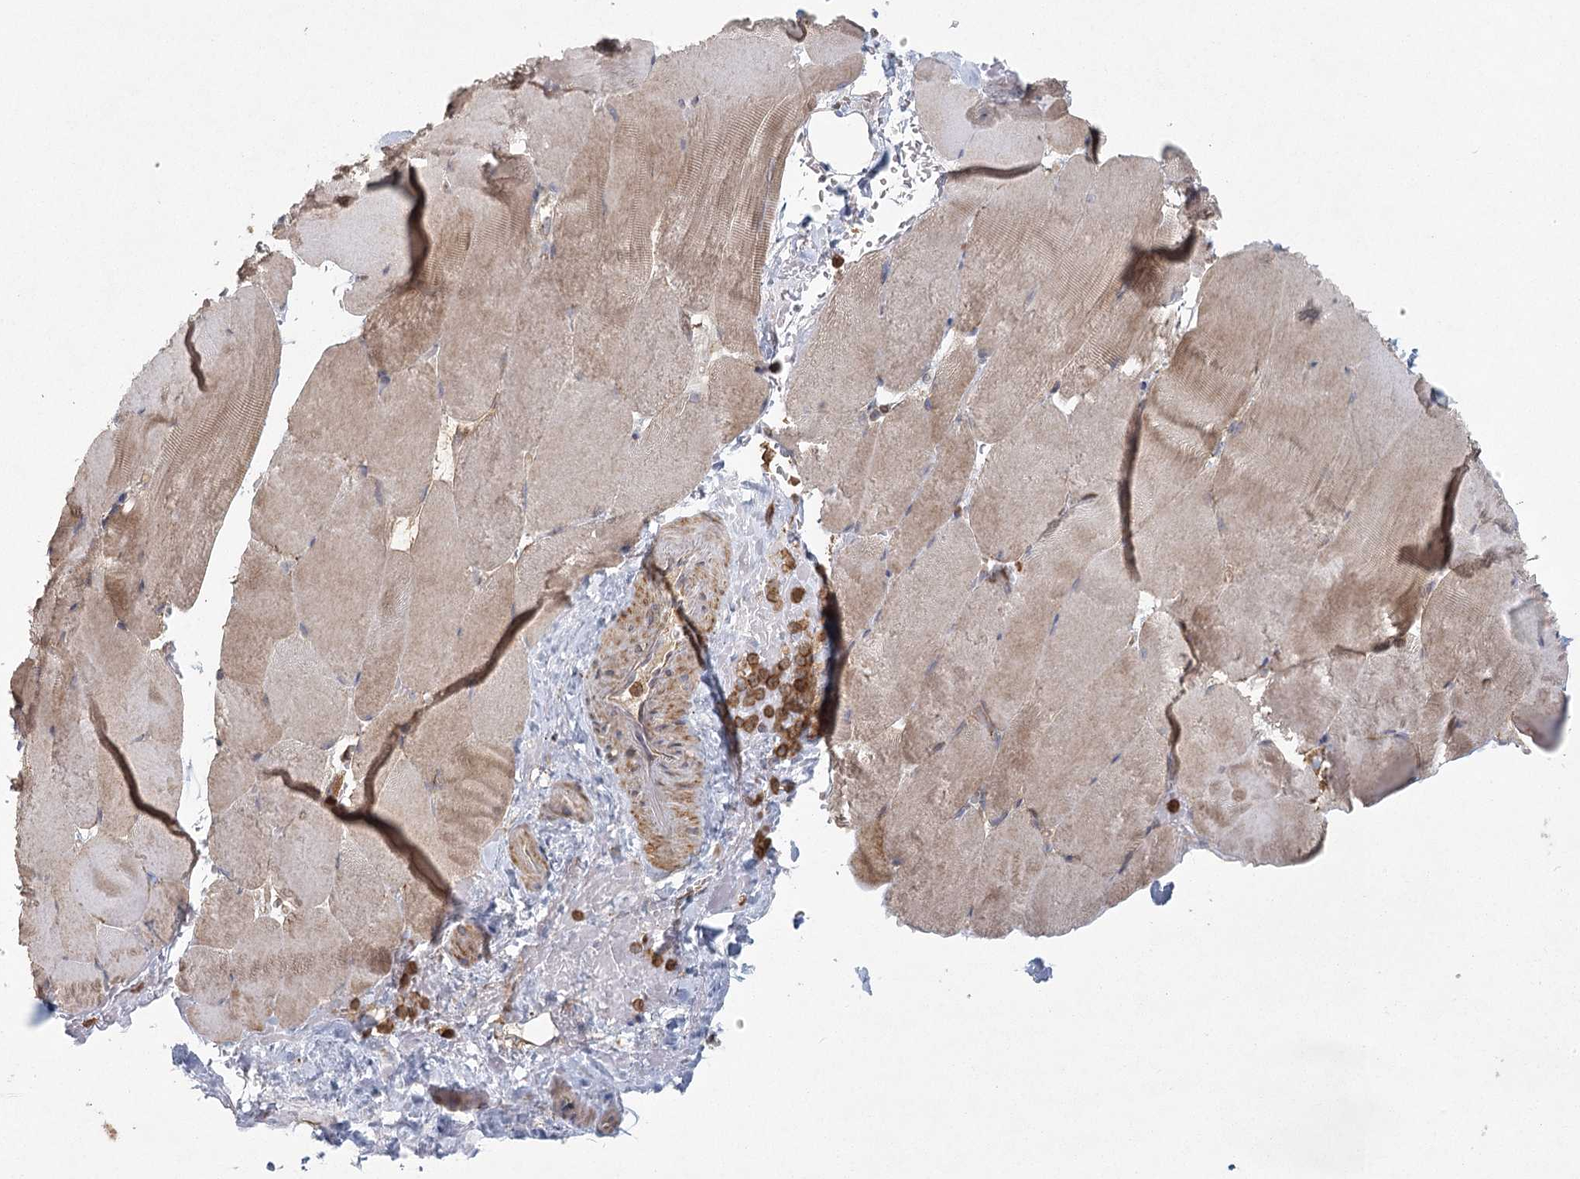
{"staining": {"intensity": "weak", "quantity": "<25%", "location": "cytoplasmic/membranous"}, "tissue": "skeletal muscle", "cell_type": "Myocytes", "image_type": "normal", "snomed": [{"axis": "morphology", "description": "Normal tissue, NOS"}, {"axis": "topography", "description": "Skeletal muscle"}, {"axis": "topography", "description": "Parathyroid gland"}], "caption": "DAB immunohistochemical staining of unremarkable skeletal muscle displays no significant staining in myocytes. The staining was performed using DAB to visualize the protein expression in brown, while the nuclei were stained in blue with hematoxylin (Magnification: 20x).", "gene": "PLEKHA7", "patient": {"sex": "female", "age": 37}}